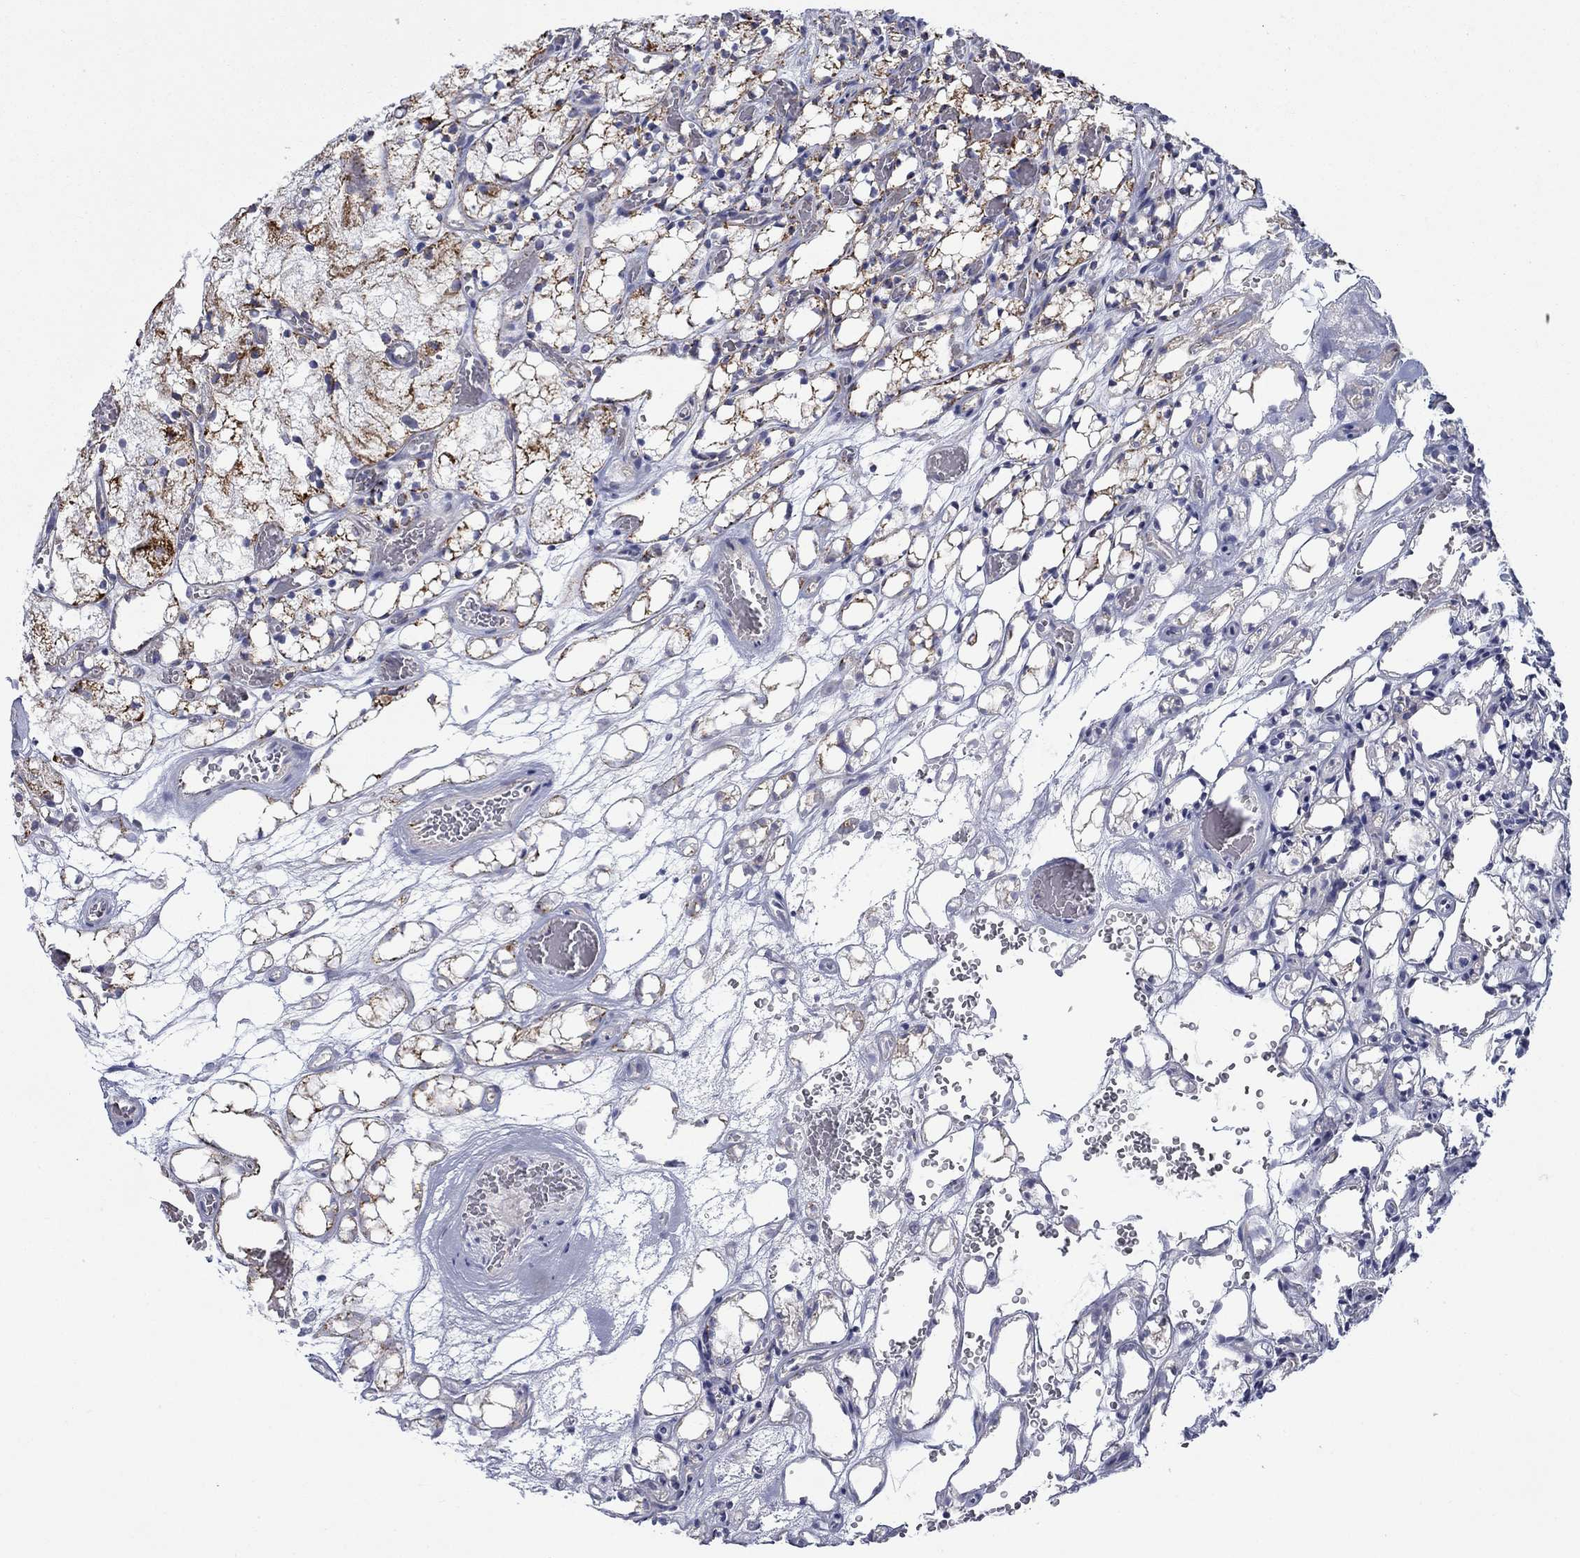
{"staining": {"intensity": "moderate", "quantity": "<25%", "location": "cytoplasmic/membranous"}, "tissue": "renal cancer", "cell_type": "Tumor cells", "image_type": "cancer", "snomed": [{"axis": "morphology", "description": "Adenocarcinoma, NOS"}, {"axis": "topography", "description": "Kidney"}], "caption": "There is low levels of moderate cytoplasmic/membranous staining in tumor cells of renal adenocarcinoma, as demonstrated by immunohistochemical staining (brown color).", "gene": "CISD1", "patient": {"sex": "female", "age": 69}}